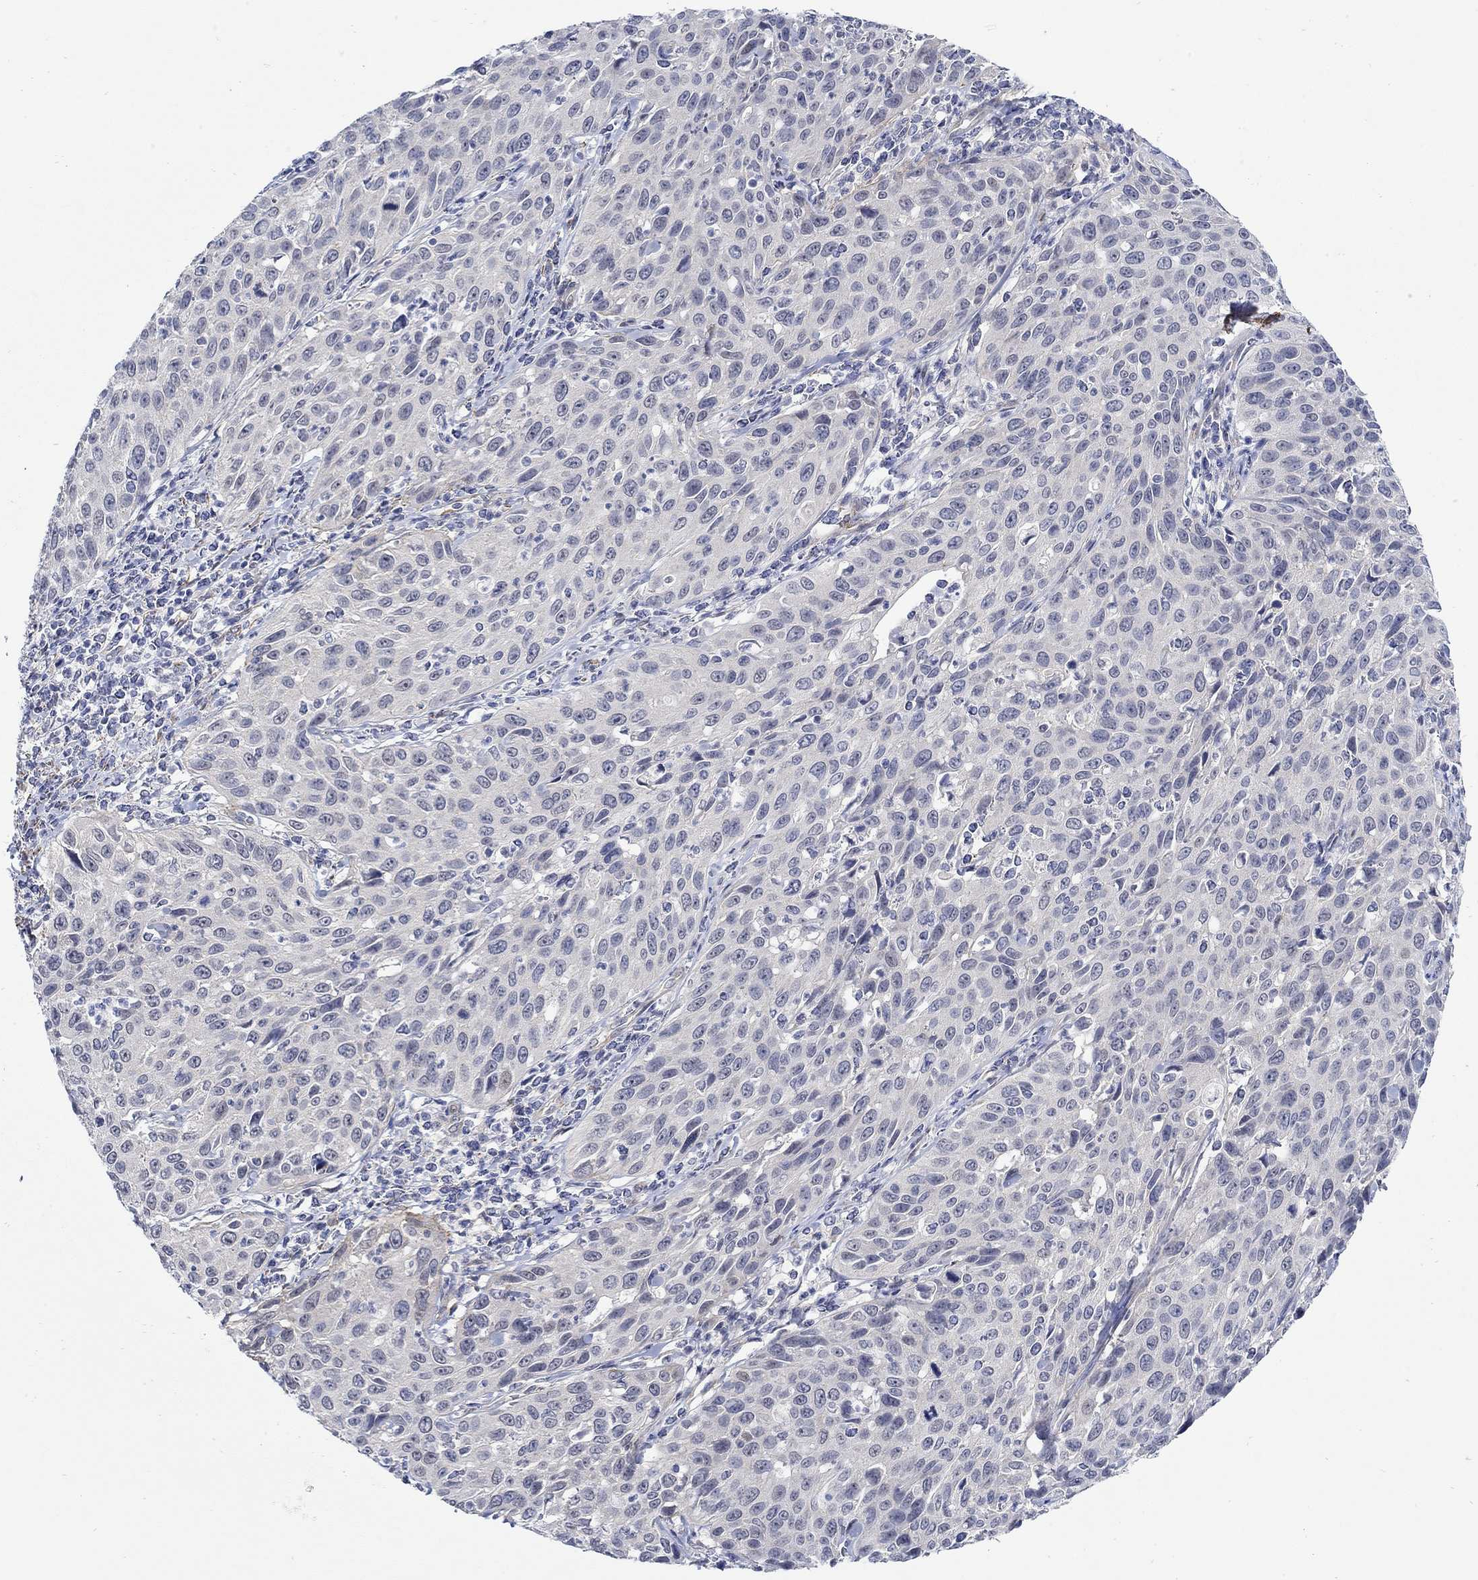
{"staining": {"intensity": "weak", "quantity": "<25%", "location": "cytoplasmic/membranous"}, "tissue": "cervical cancer", "cell_type": "Tumor cells", "image_type": "cancer", "snomed": [{"axis": "morphology", "description": "Squamous cell carcinoma, NOS"}, {"axis": "topography", "description": "Cervix"}], "caption": "Immunohistochemical staining of human squamous cell carcinoma (cervical) displays no significant staining in tumor cells. (DAB immunohistochemistry (IHC) visualized using brightfield microscopy, high magnification).", "gene": "SCN7A", "patient": {"sex": "female", "age": 26}}